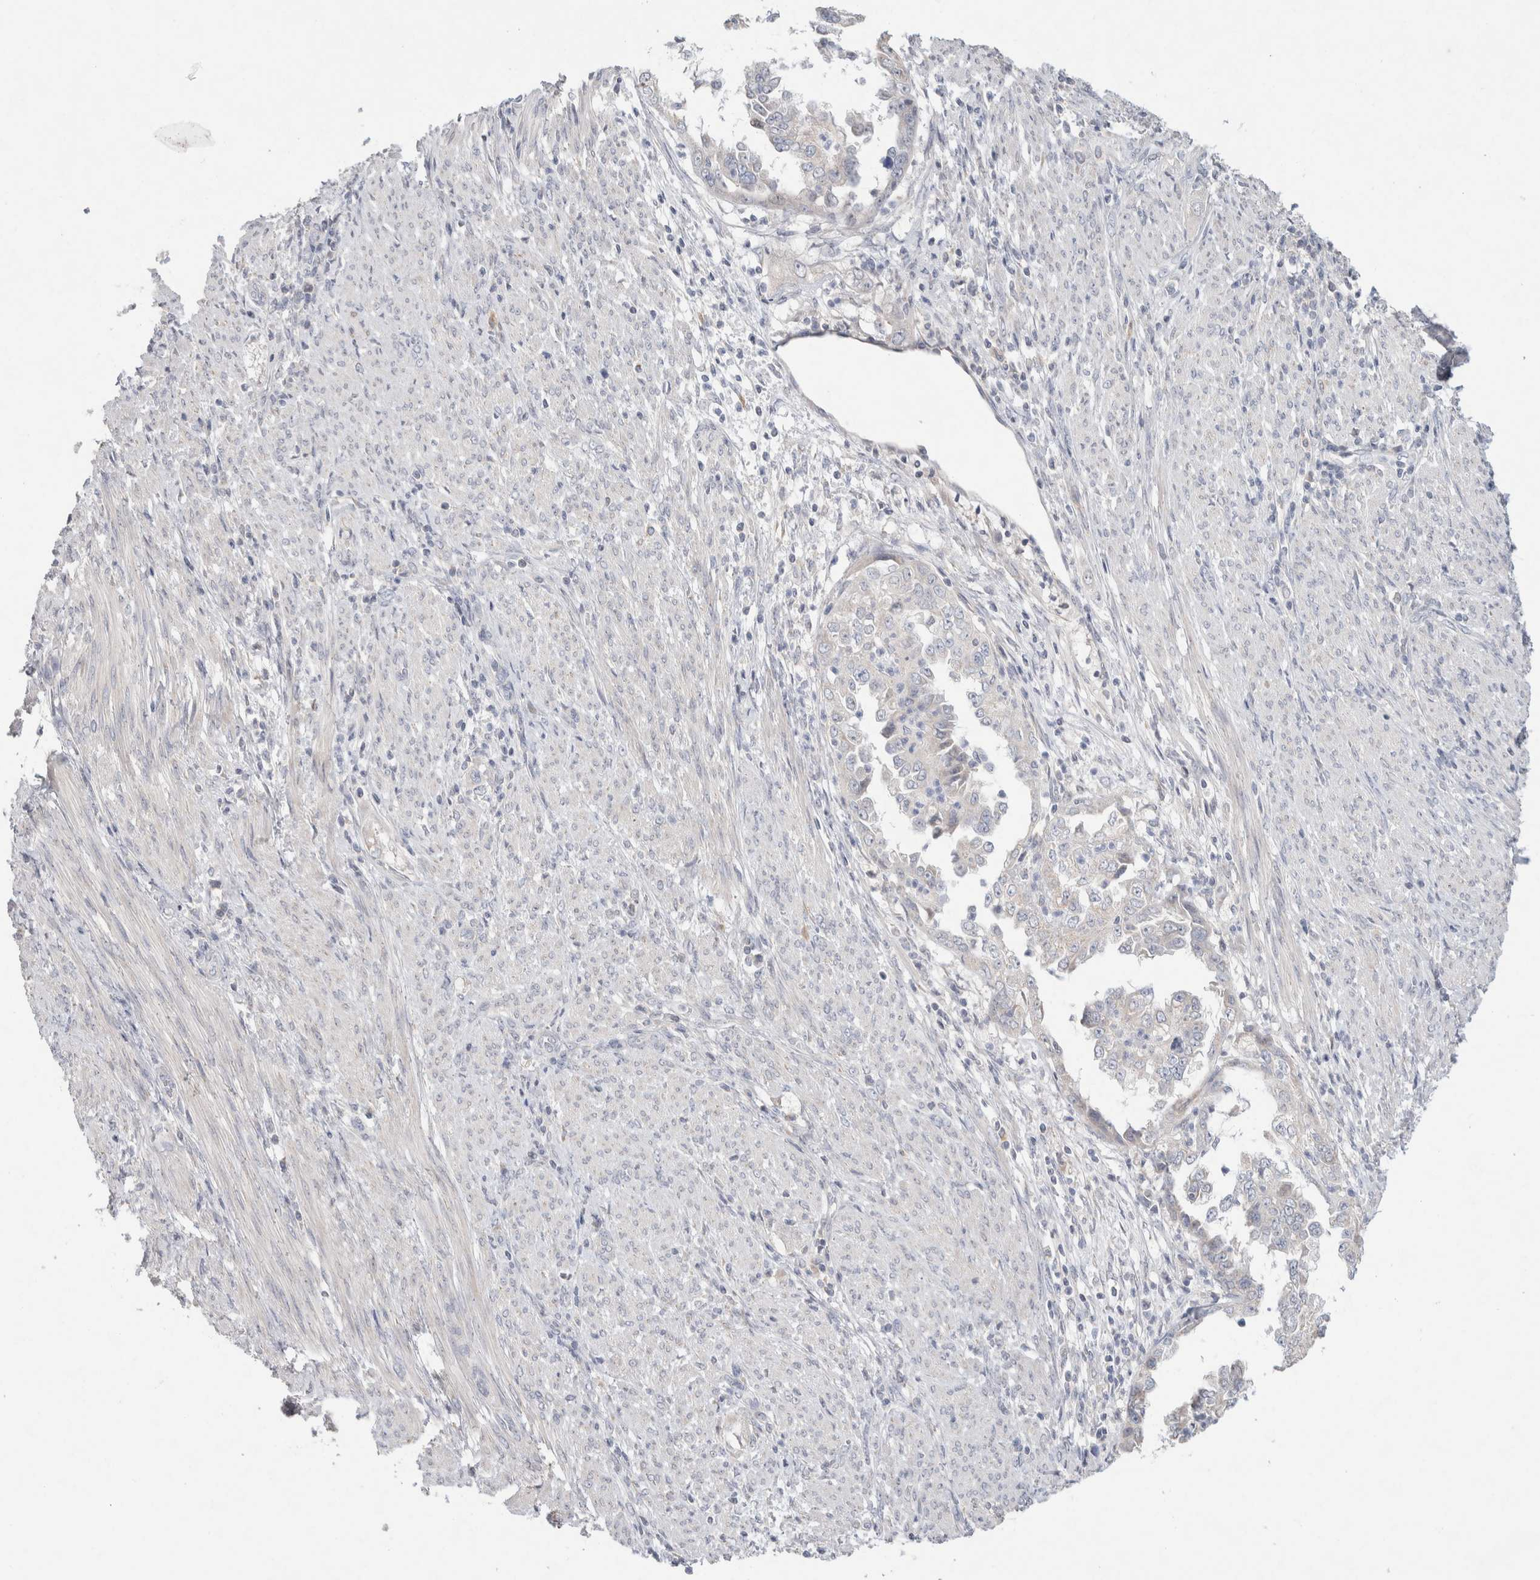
{"staining": {"intensity": "negative", "quantity": "none", "location": "none"}, "tissue": "endometrial cancer", "cell_type": "Tumor cells", "image_type": "cancer", "snomed": [{"axis": "morphology", "description": "Adenocarcinoma, NOS"}, {"axis": "topography", "description": "Endometrium"}], "caption": "This is an IHC micrograph of endometrial cancer. There is no positivity in tumor cells.", "gene": "CMTM4", "patient": {"sex": "female", "age": 85}}